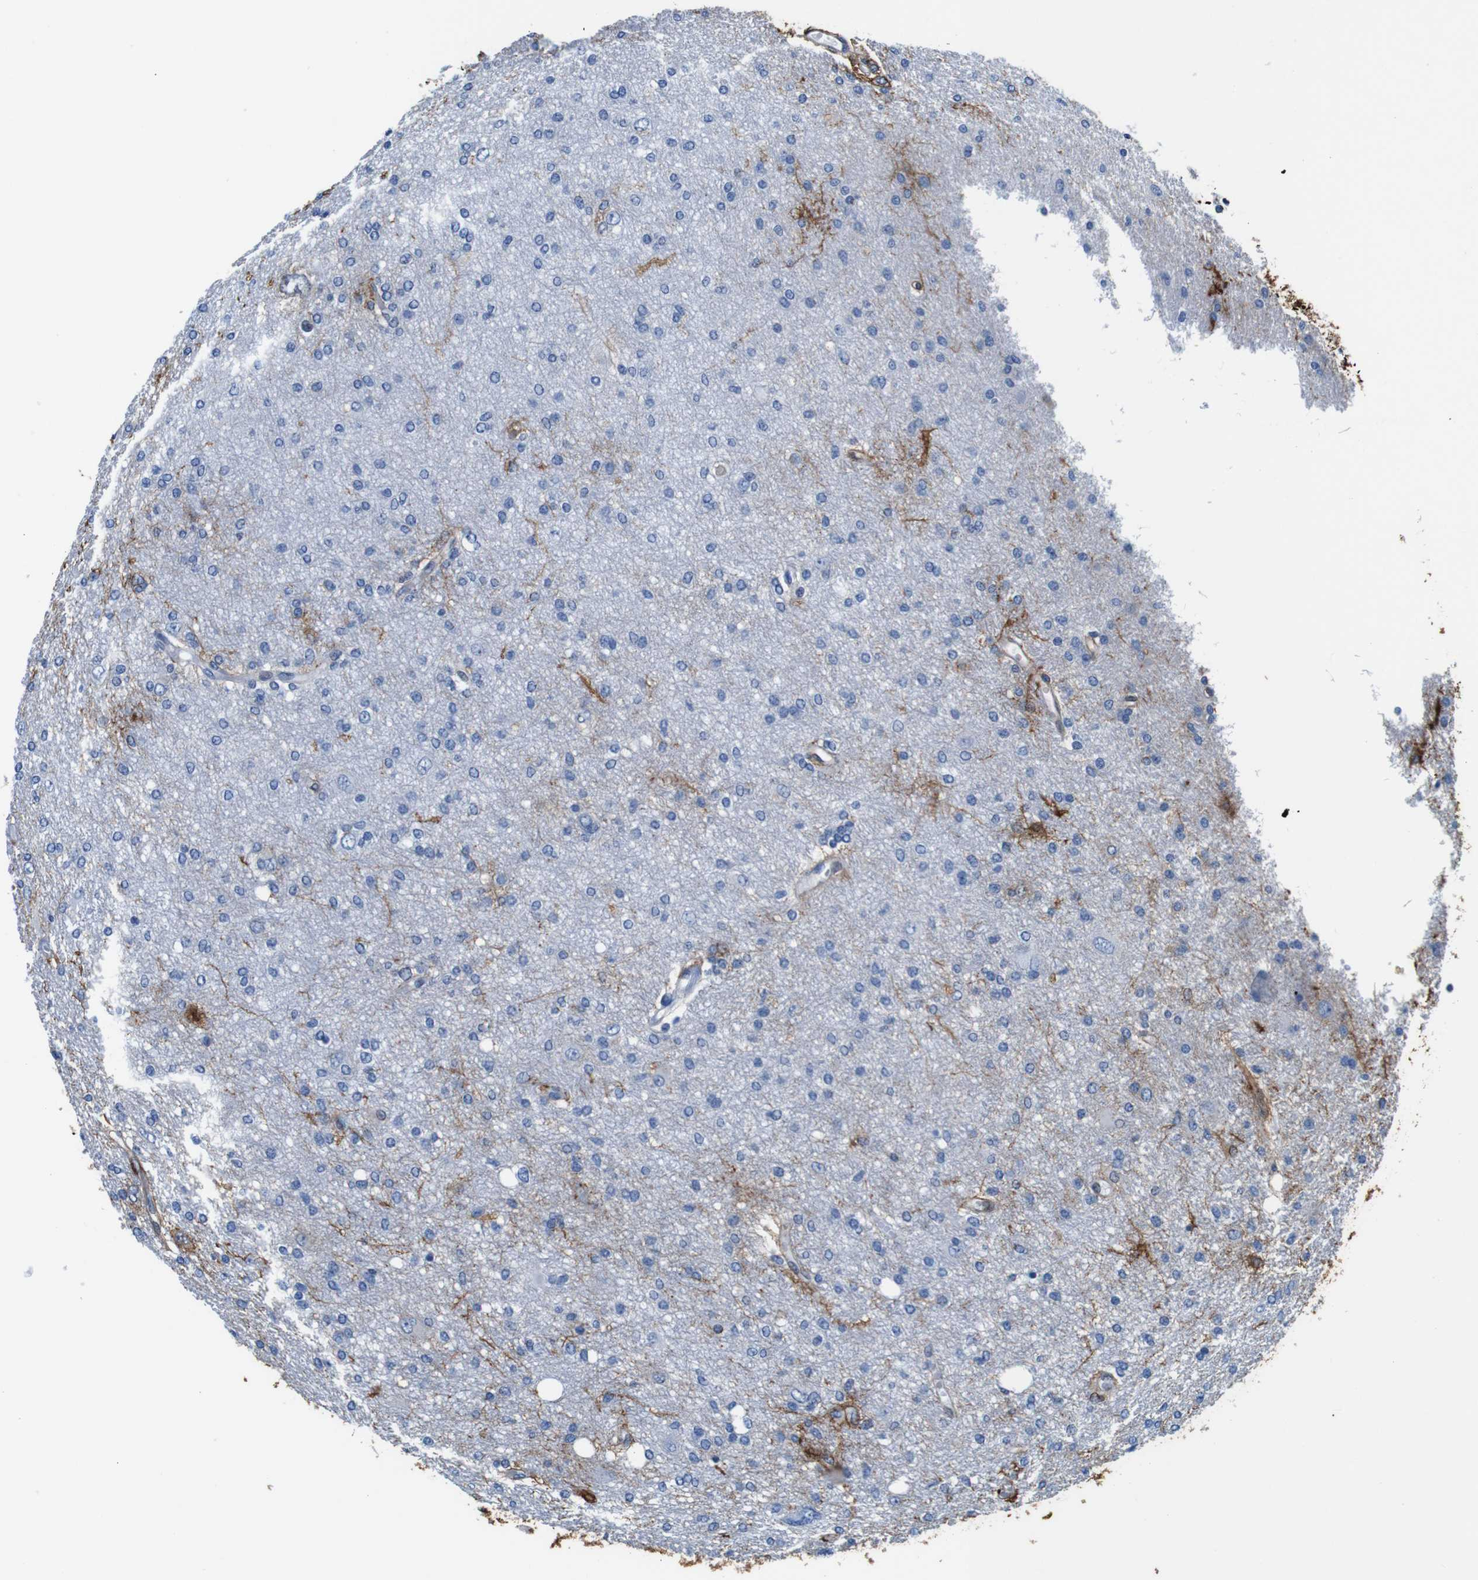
{"staining": {"intensity": "strong", "quantity": "<25%", "location": "cytoplasmic/membranous"}, "tissue": "glioma", "cell_type": "Tumor cells", "image_type": "cancer", "snomed": [{"axis": "morphology", "description": "Glioma, malignant, High grade"}, {"axis": "topography", "description": "Brain"}], "caption": "A brown stain labels strong cytoplasmic/membranous positivity of a protein in human glioma tumor cells.", "gene": "ANXA1", "patient": {"sex": "female", "age": 59}}